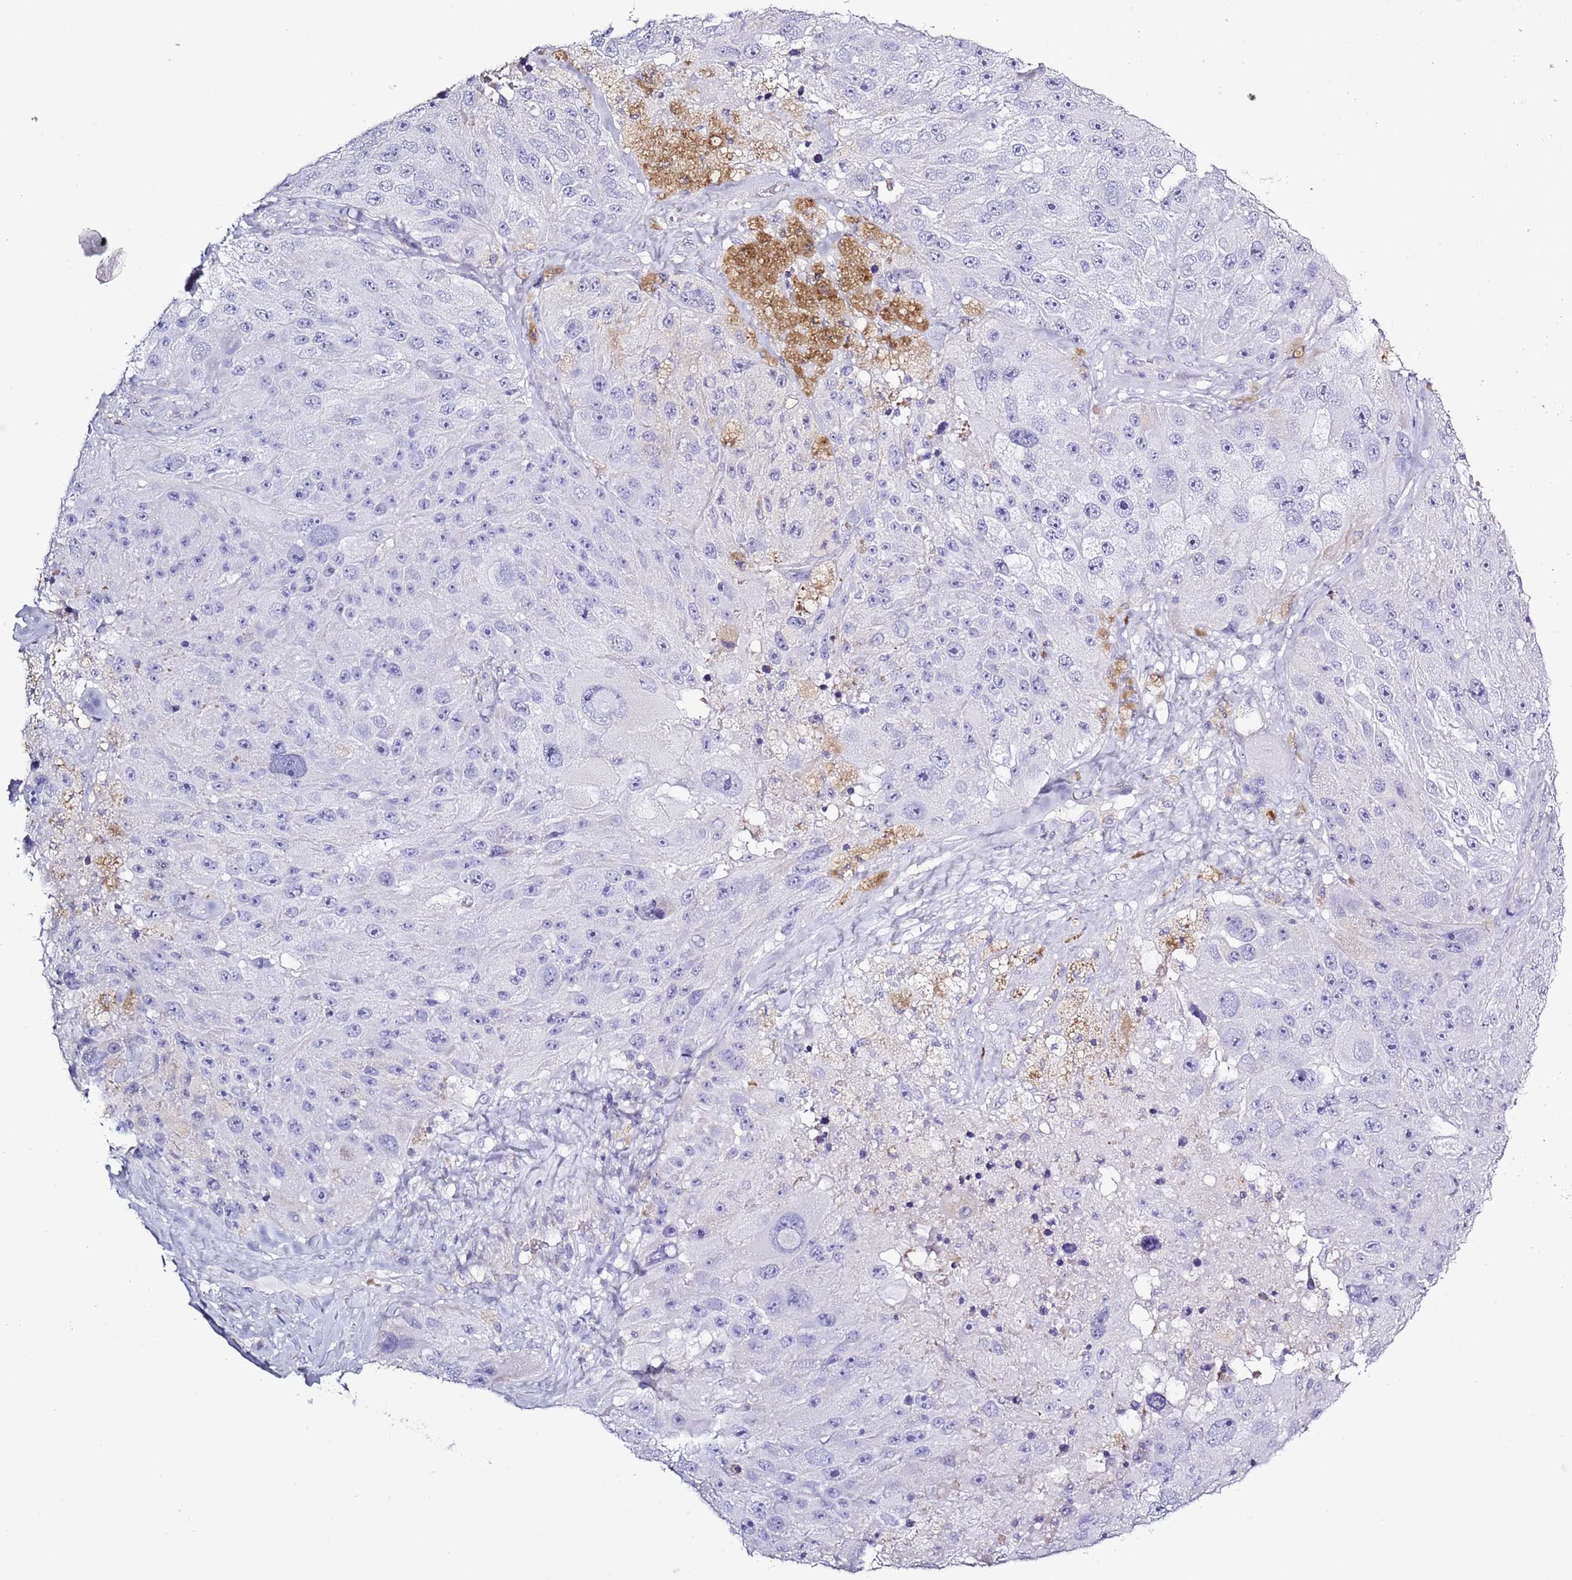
{"staining": {"intensity": "negative", "quantity": "none", "location": "none"}, "tissue": "melanoma", "cell_type": "Tumor cells", "image_type": "cancer", "snomed": [{"axis": "morphology", "description": "Malignant melanoma, Metastatic site"}, {"axis": "topography", "description": "Lymph node"}], "caption": "This photomicrograph is of melanoma stained with IHC to label a protein in brown with the nuclei are counter-stained blue. There is no expression in tumor cells.", "gene": "SLC23A1", "patient": {"sex": "male", "age": 62}}